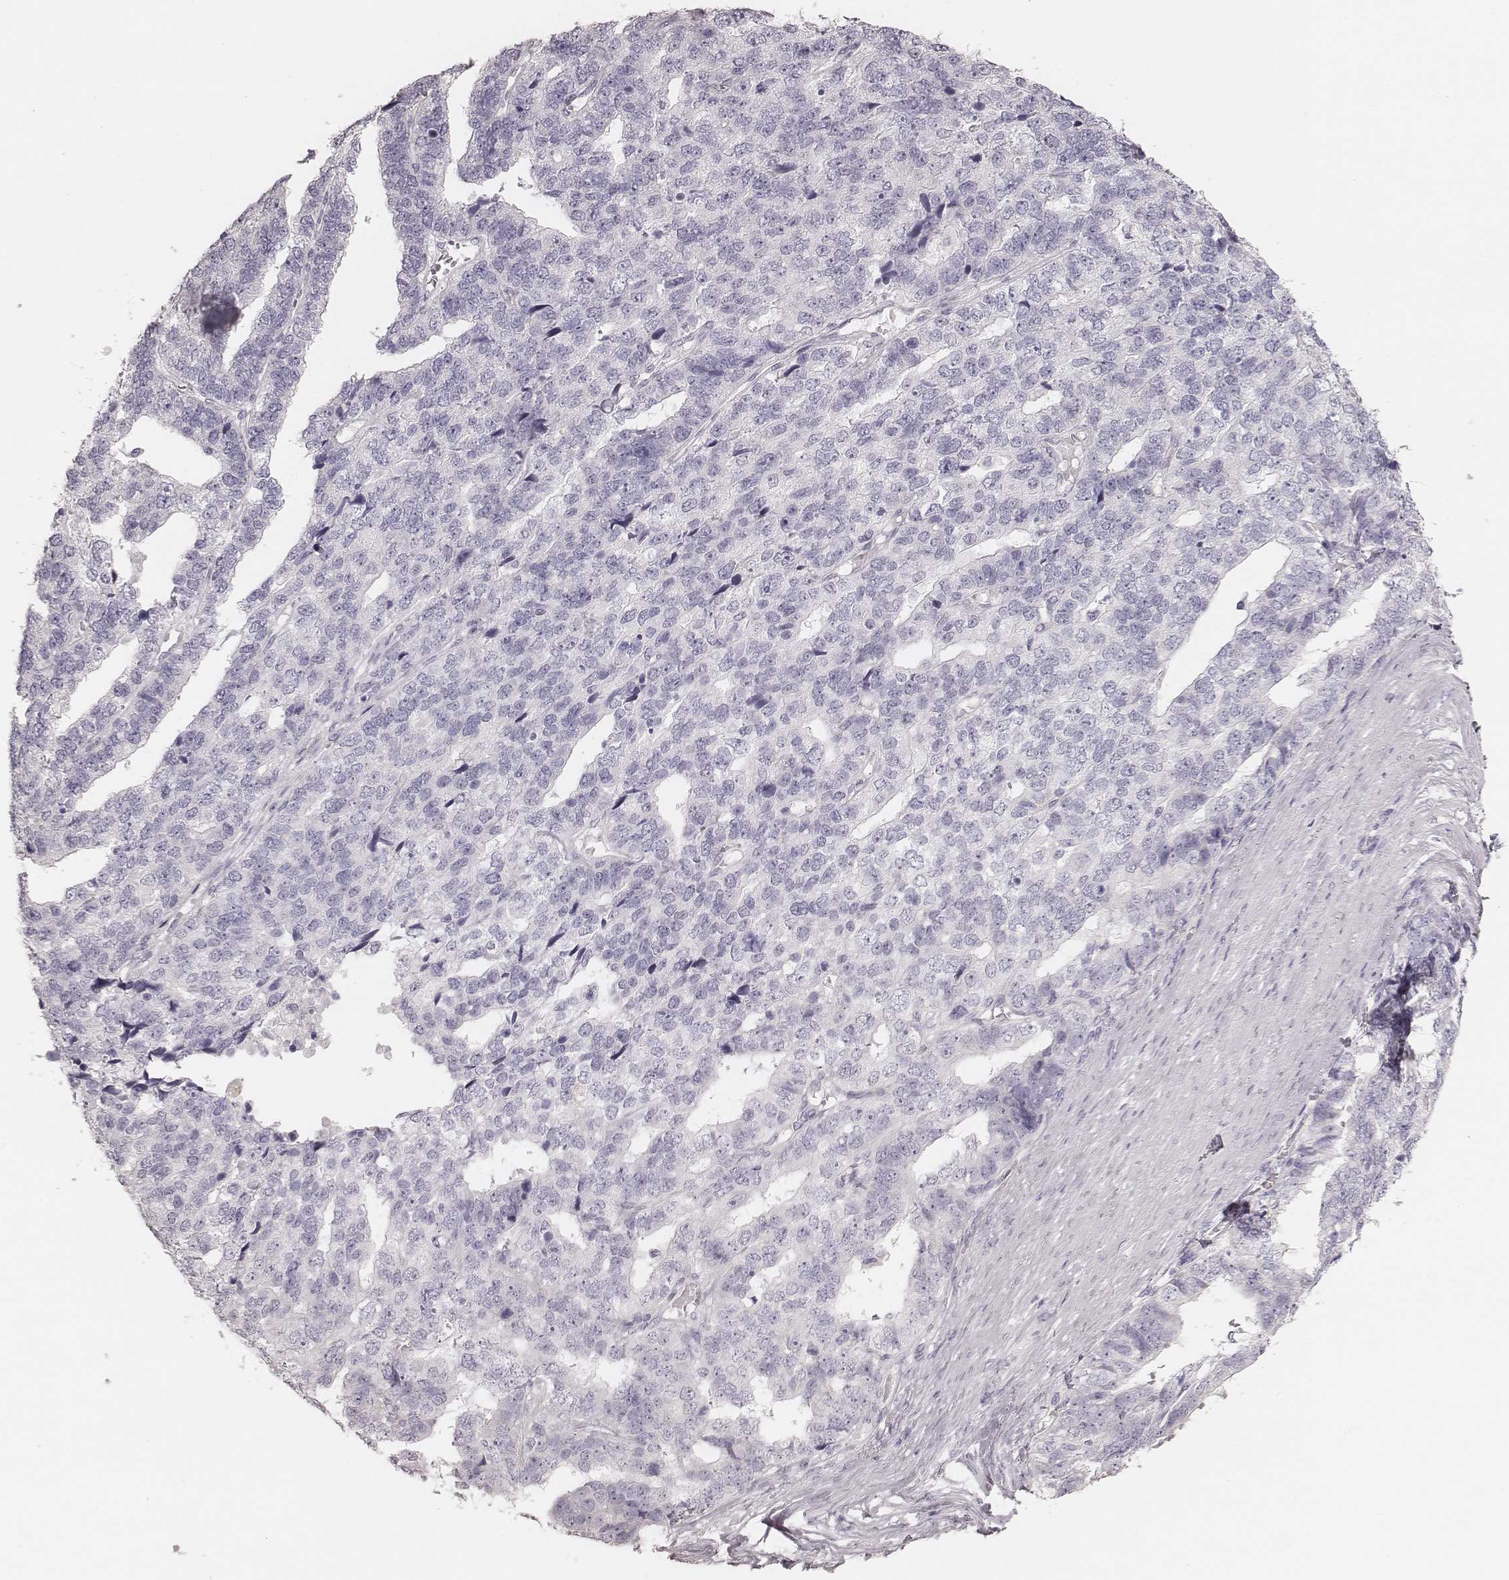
{"staining": {"intensity": "negative", "quantity": "none", "location": "none"}, "tissue": "stomach cancer", "cell_type": "Tumor cells", "image_type": "cancer", "snomed": [{"axis": "morphology", "description": "Adenocarcinoma, NOS"}, {"axis": "topography", "description": "Stomach"}], "caption": "IHC photomicrograph of stomach cancer (adenocarcinoma) stained for a protein (brown), which displays no positivity in tumor cells.", "gene": "ZP4", "patient": {"sex": "male", "age": 69}}